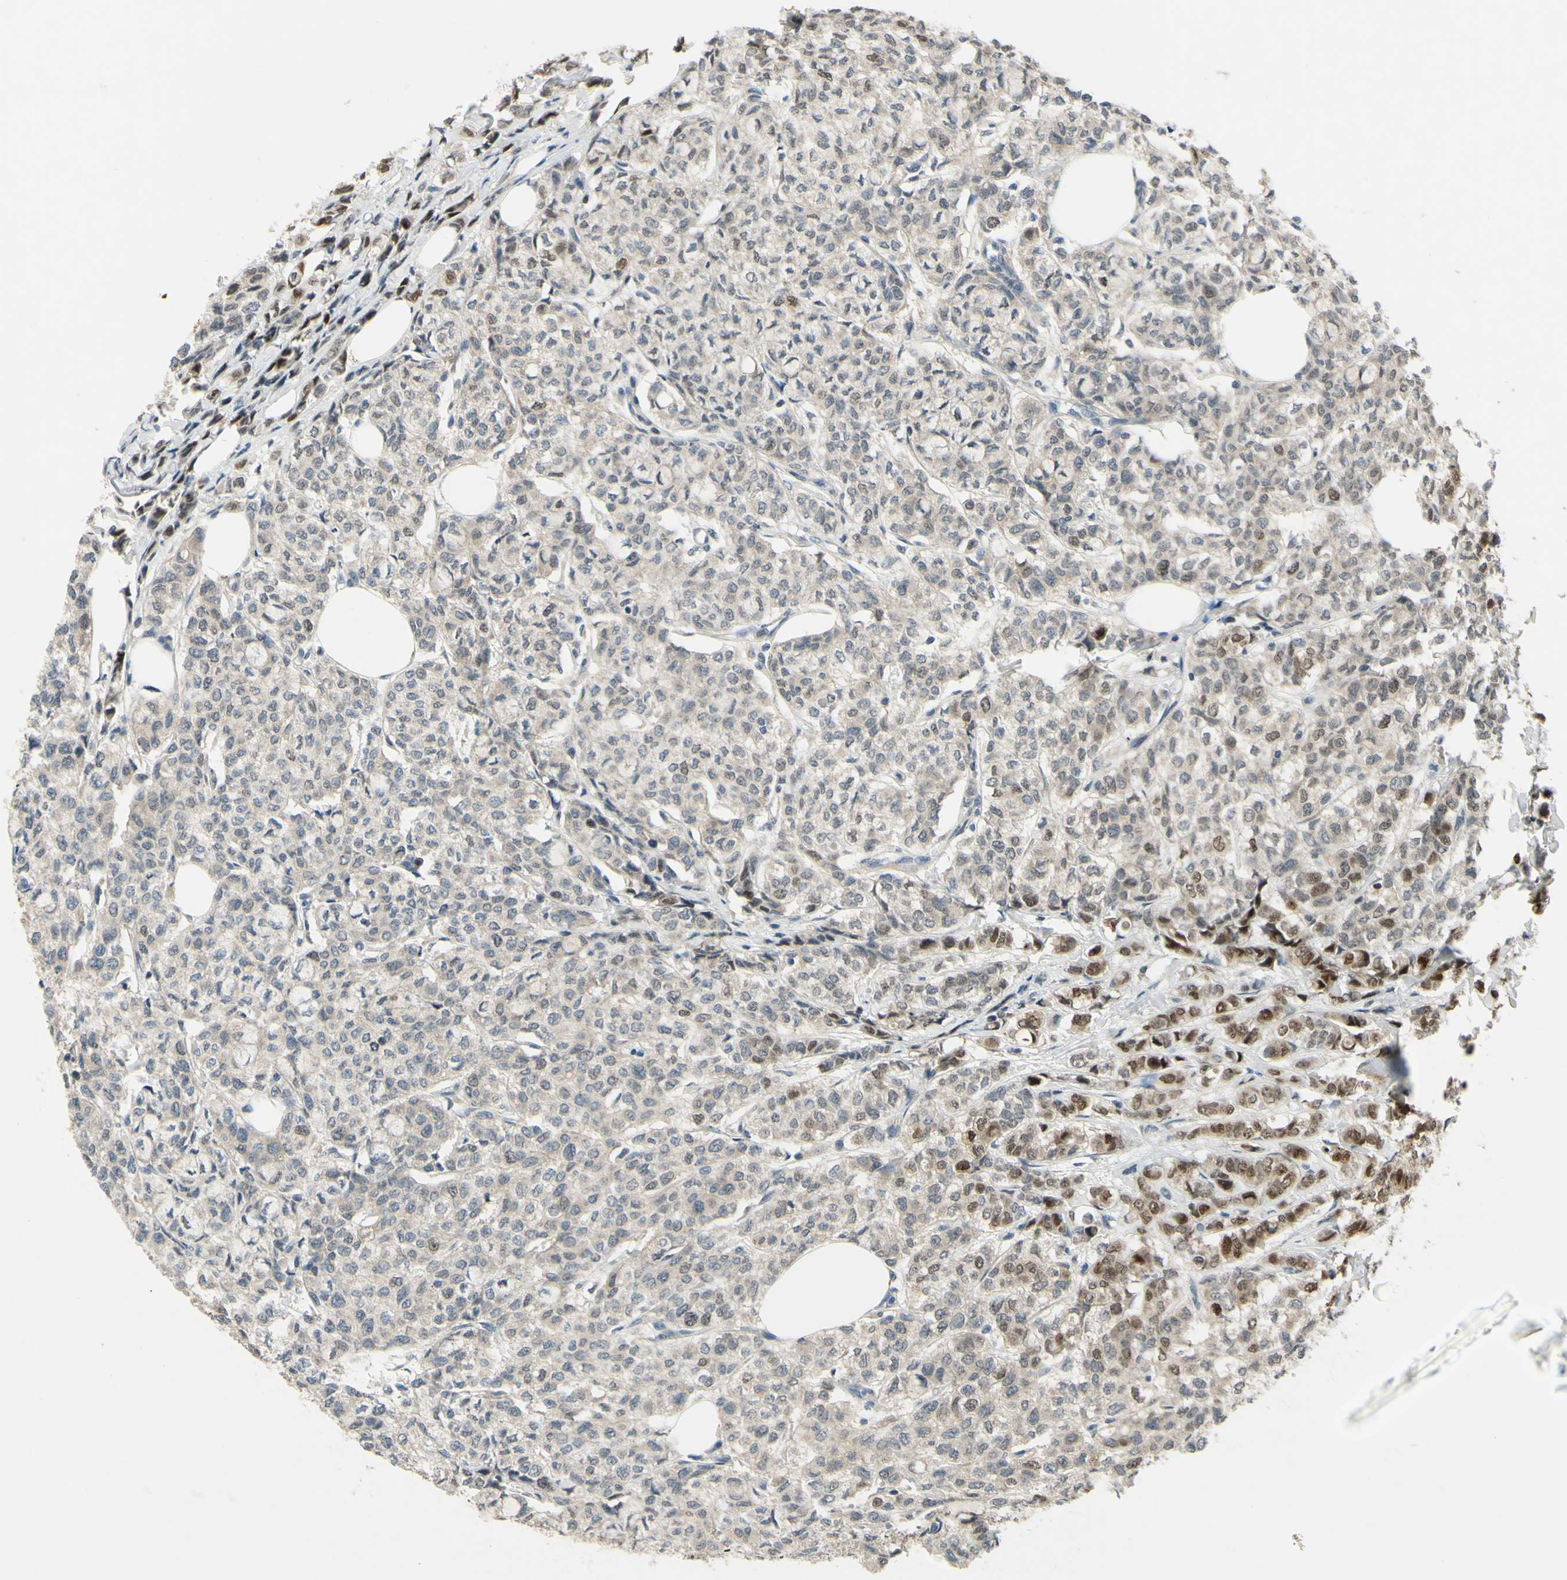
{"staining": {"intensity": "moderate", "quantity": "<25%", "location": "nuclear"}, "tissue": "breast cancer", "cell_type": "Tumor cells", "image_type": "cancer", "snomed": [{"axis": "morphology", "description": "Lobular carcinoma"}, {"axis": "topography", "description": "Breast"}], "caption": "An IHC image of tumor tissue is shown. Protein staining in brown shows moderate nuclear positivity in lobular carcinoma (breast) within tumor cells. Using DAB (3,3'-diaminobenzidine) (brown) and hematoxylin (blue) stains, captured at high magnification using brightfield microscopy.", "gene": "RAD18", "patient": {"sex": "female", "age": 60}}